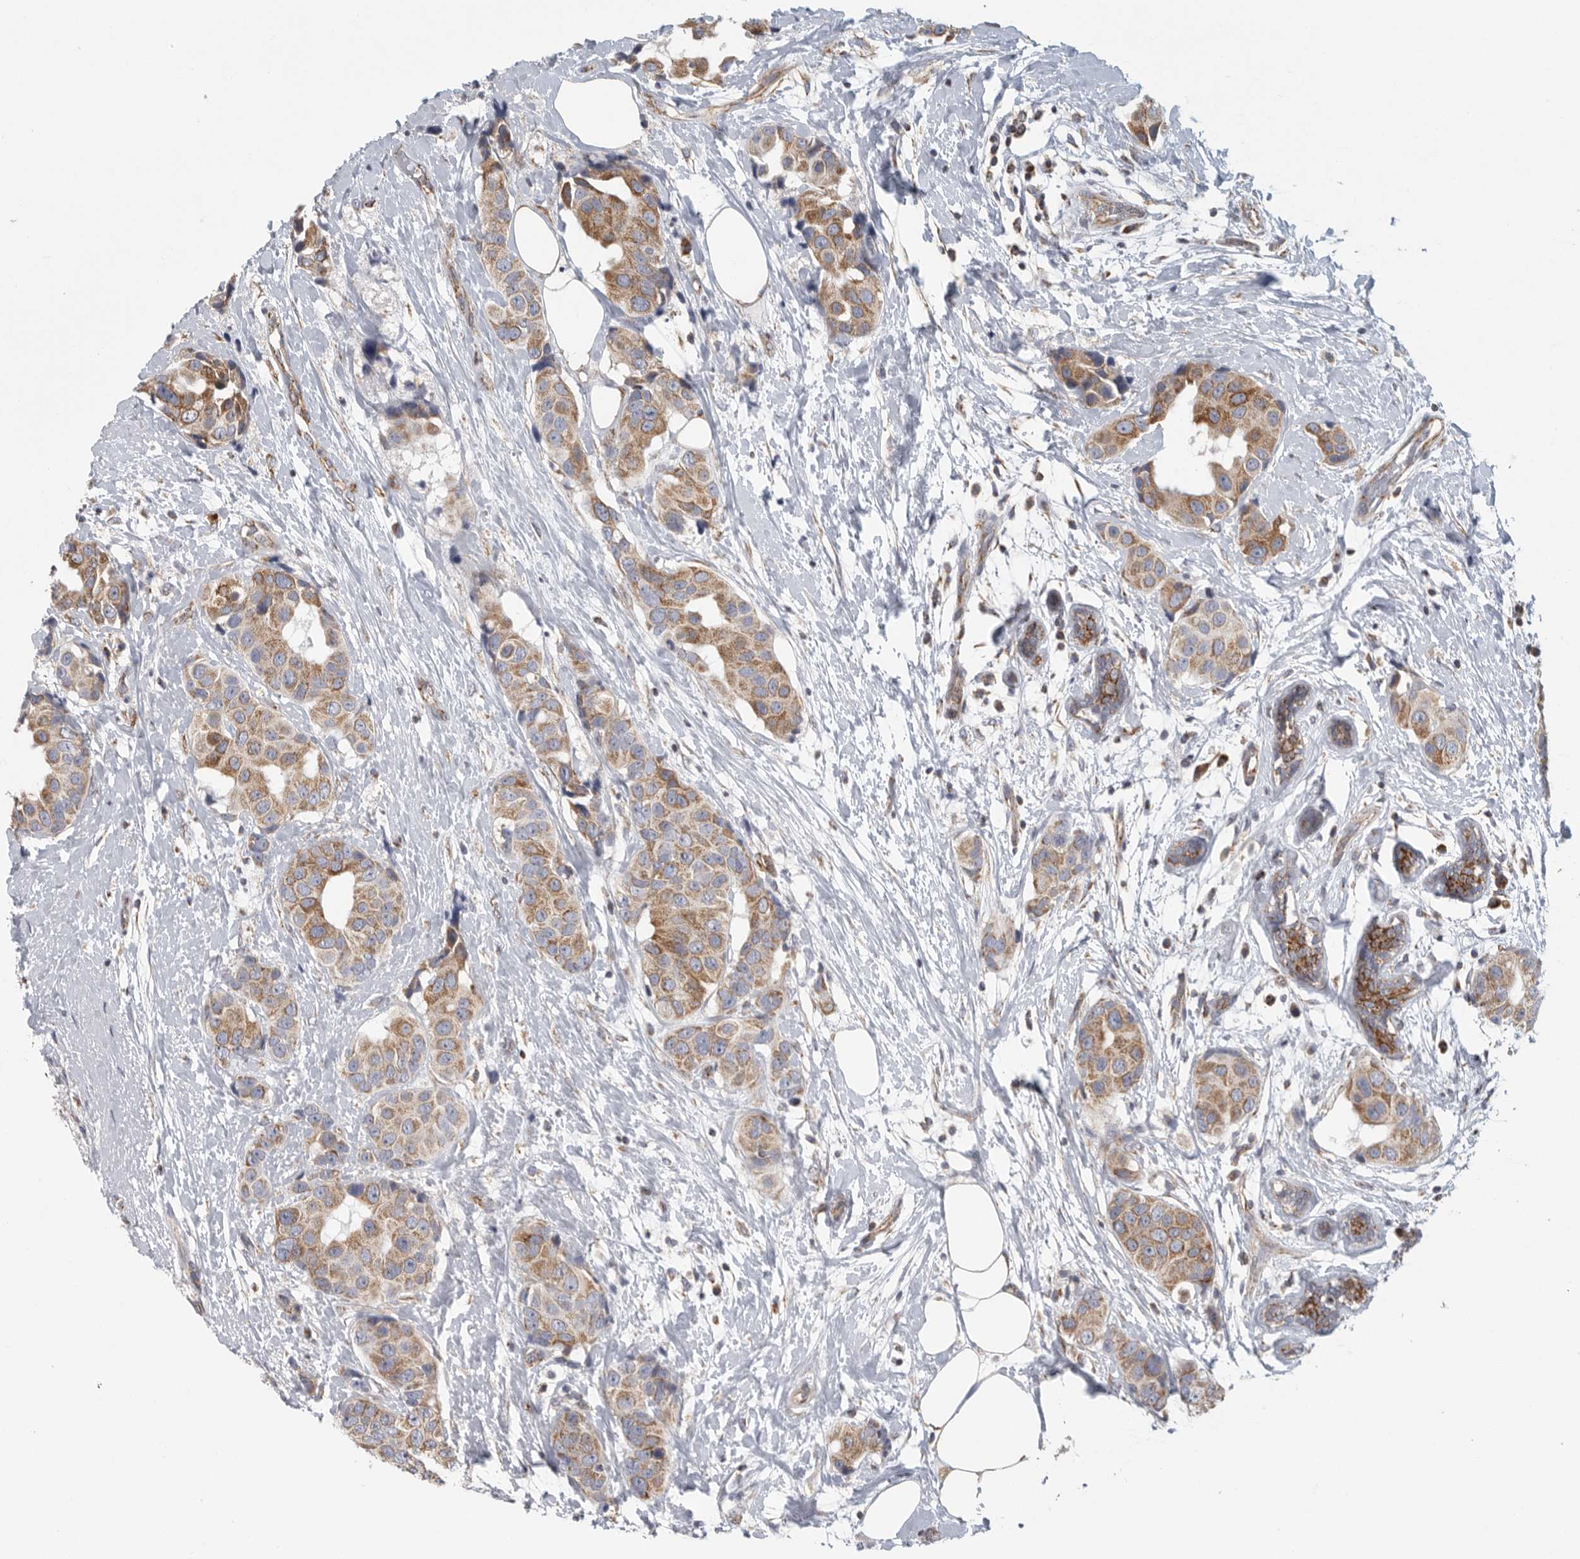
{"staining": {"intensity": "moderate", "quantity": ">75%", "location": "cytoplasmic/membranous"}, "tissue": "breast cancer", "cell_type": "Tumor cells", "image_type": "cancer", "snomed": [{"axis": "morphology", "description": "Normal tissue, NOS"}, {"axis": "morphology", "description": "Duct carcinoma"}, {"axis": "topography", "description": "Breast"}], "caption": "Human invasive ductal carcinoma (breast) stained with a brown dye shows moderate cytoplasmic/membranous positive staining in about >75% of tumor cells.", "gene": "FKBP8", "patient": {"sex": "female", "age": 39}}